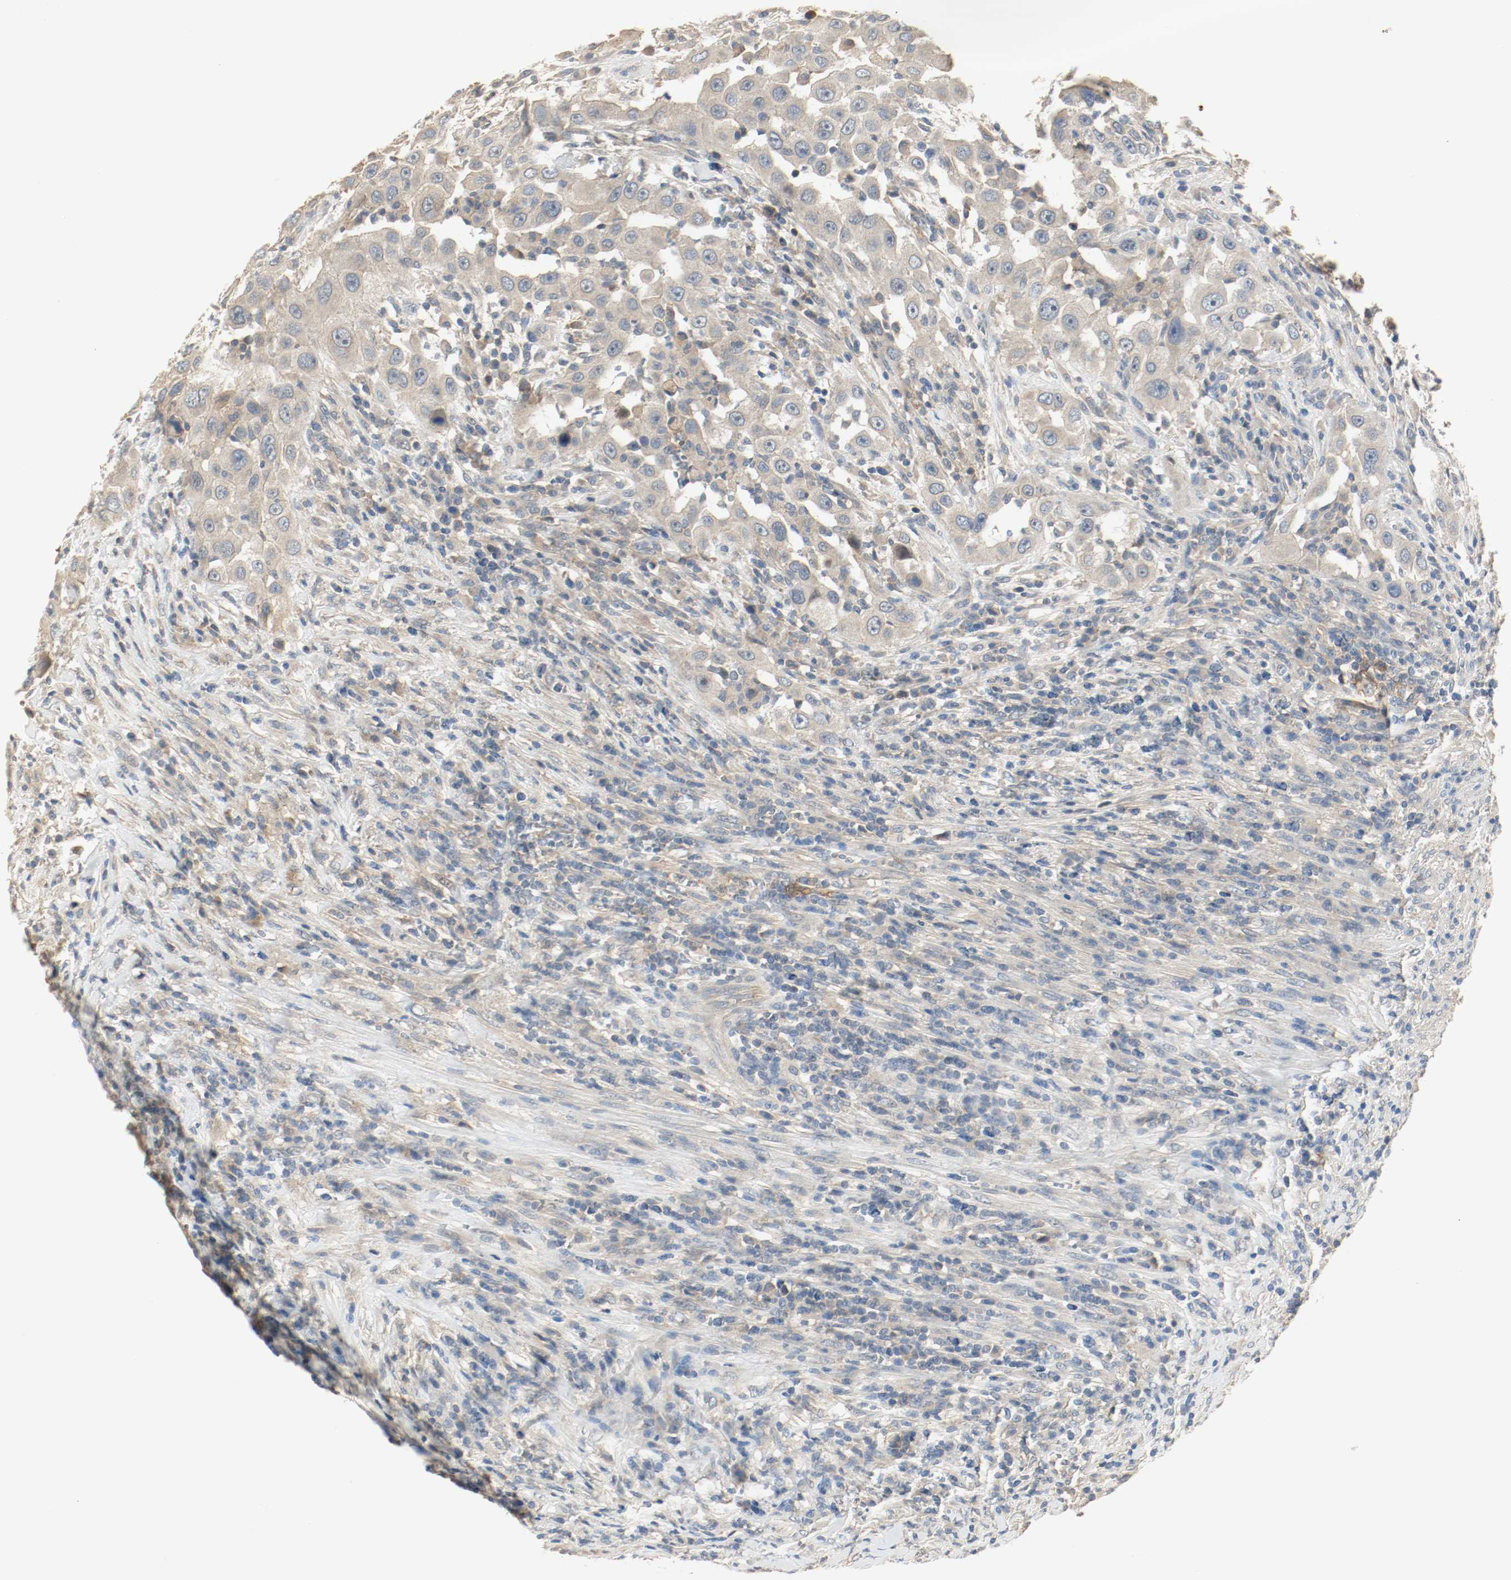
{"staining": {"intensity": "weak", "quantity": ">75%", "location": "cytoplasmic/membranous"}, "tissue": "head and neck cancer", "cell_type": "Tumor cells", "image_type": "cancer", "snomed": [{"axis": "morphology", "description": "Carcinoma, NOS"}, {"axis": "topography", "description": "Head-Neck"}], "caption": "Immunohistochemistry (DAB) staining of human head and neck cancer displays weak cytoplasmic/membranous protein positivity in about >75% of tumor cells.", "gene": "MELTF", "patient": {"sex": "male", "age": 87}}